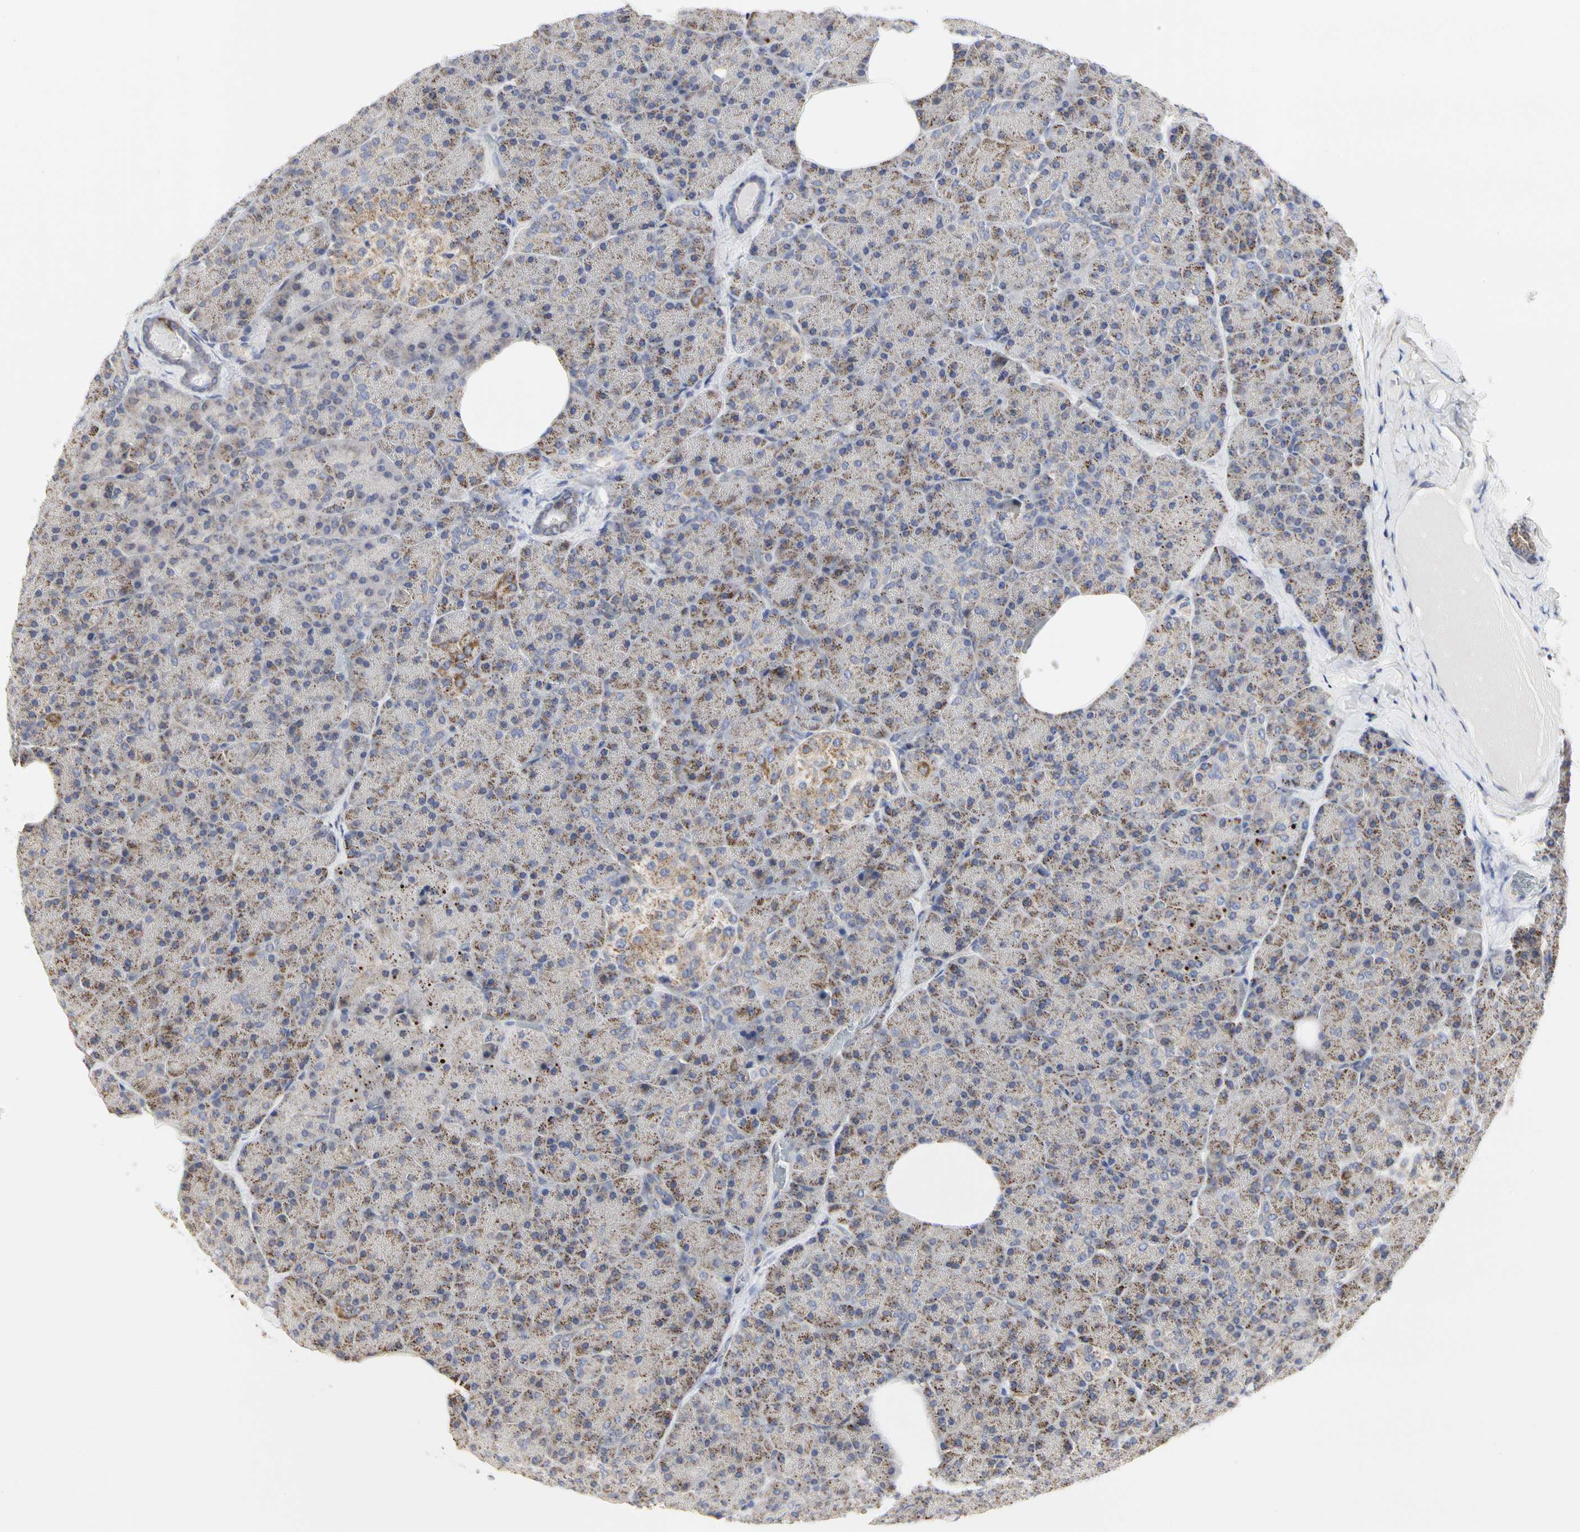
{"staining": {"intensity": "moderate", "quantity": "<25%", "location": "cytoplasmic/membranous"}, "tissue": "pancreas", "cell_type": "Exocrine glandular cells", "image_type": "normal", "snomed": [{"axis": "morphology", "description": "Normal tissue, NOS"}, {"axis": "topography", "description": "Pancreas"}], "caption": "Benign pancreas displays moderate cytoplasmic/membranous expression in approximately <25% of exocrine glandular cells.", "gene": "TSKU", "patient": {"sex": "female", "age": 35}}